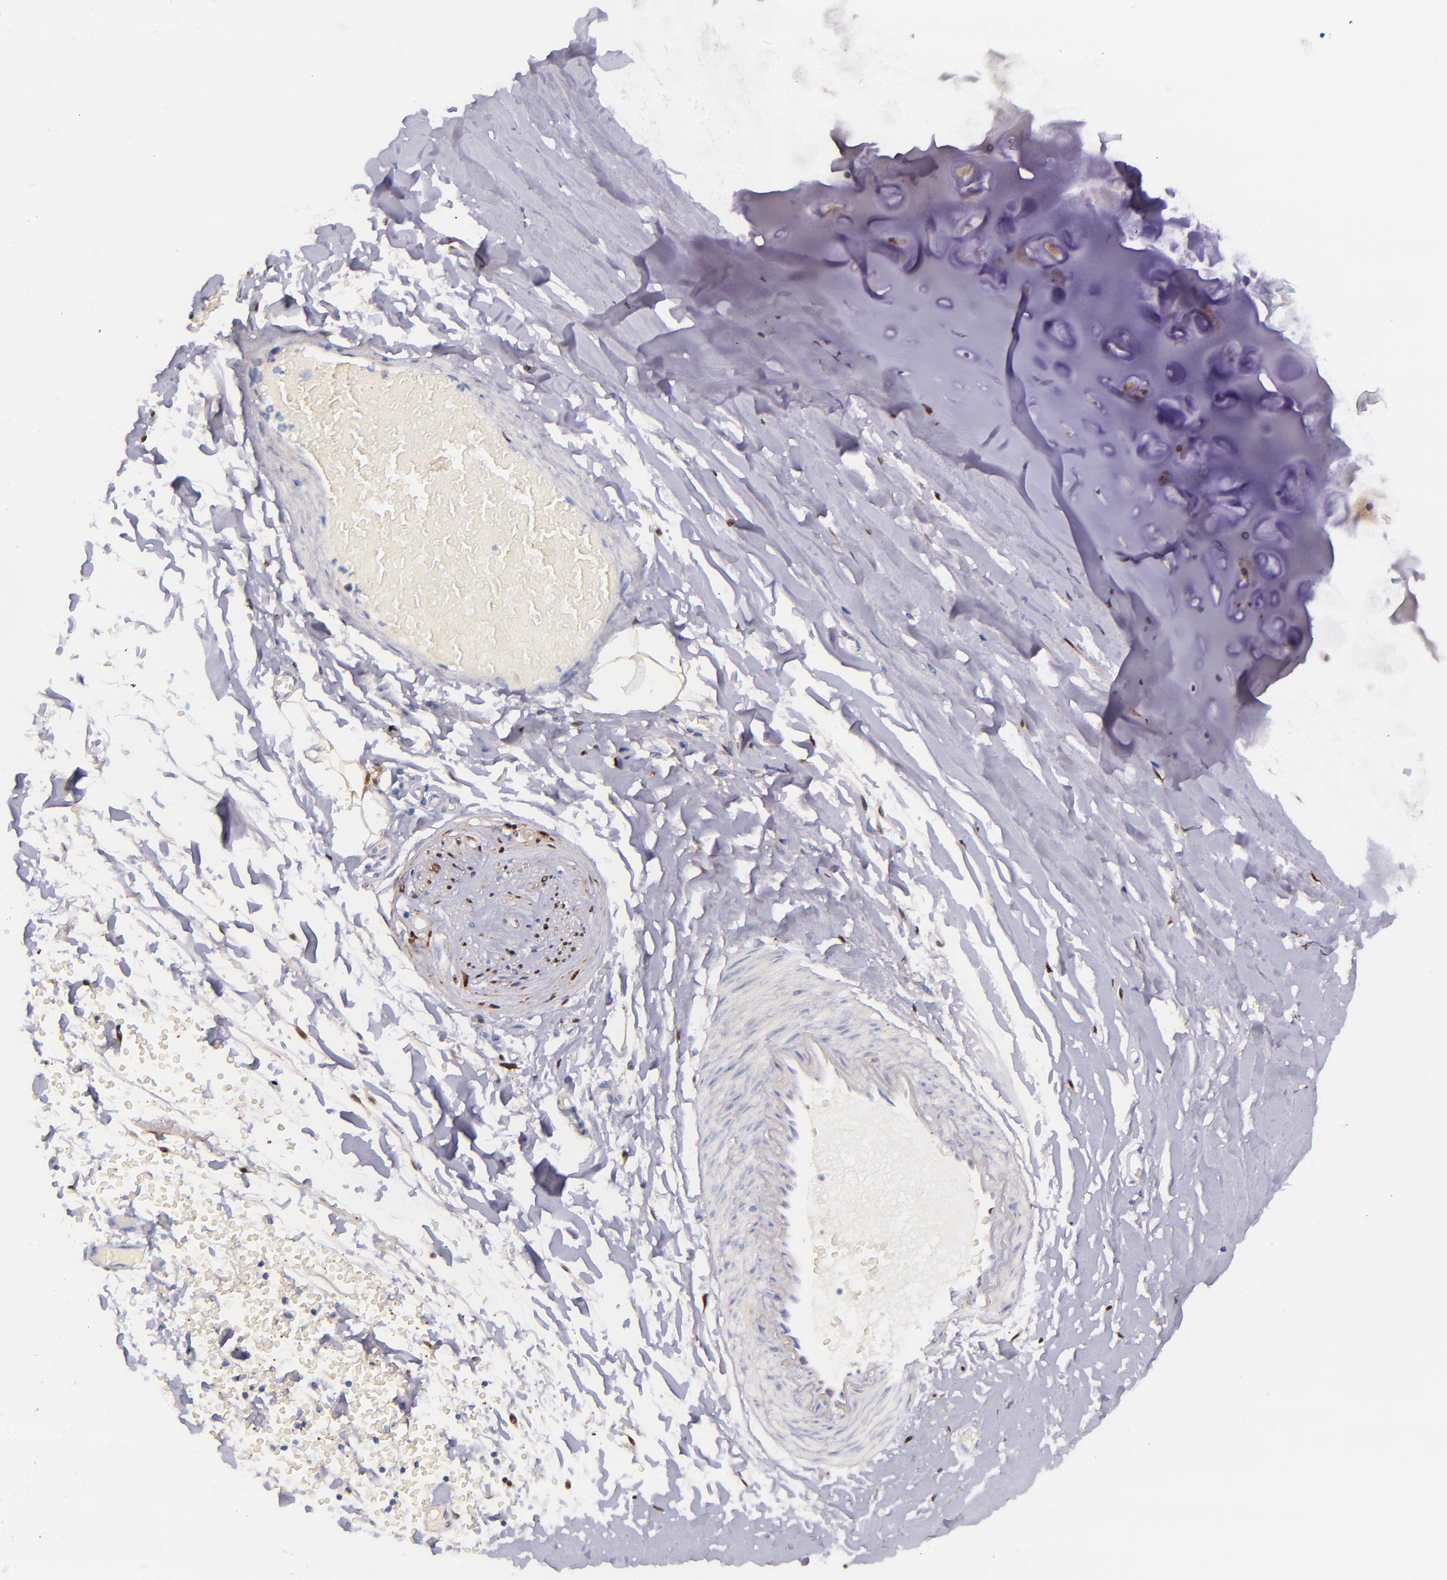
{"staining": {"intensity": "strong", "quantity": ">75%", "location": "cytoplasmic/membranous,nuclear"}, "tissue": "adipose tissue", "cell_type": "Adipocytes", "image_type": "normal", "snomed": [{"axis": "morphology", "description": "Normal tissue, NOS"}, {"axis": "topography", "description": "Bronchus"}, {"axis": "topography", "description": "Lung"}], "caption": "Immunohistochemistry (DAB) staining of normal human adipose tissue shows strong cytoplasmic/membranous,nuclear protein positivity in approximately >75% of adipocytes.", "gene": "LGALS1", "patient": {"sex": "female", "age": 56}}